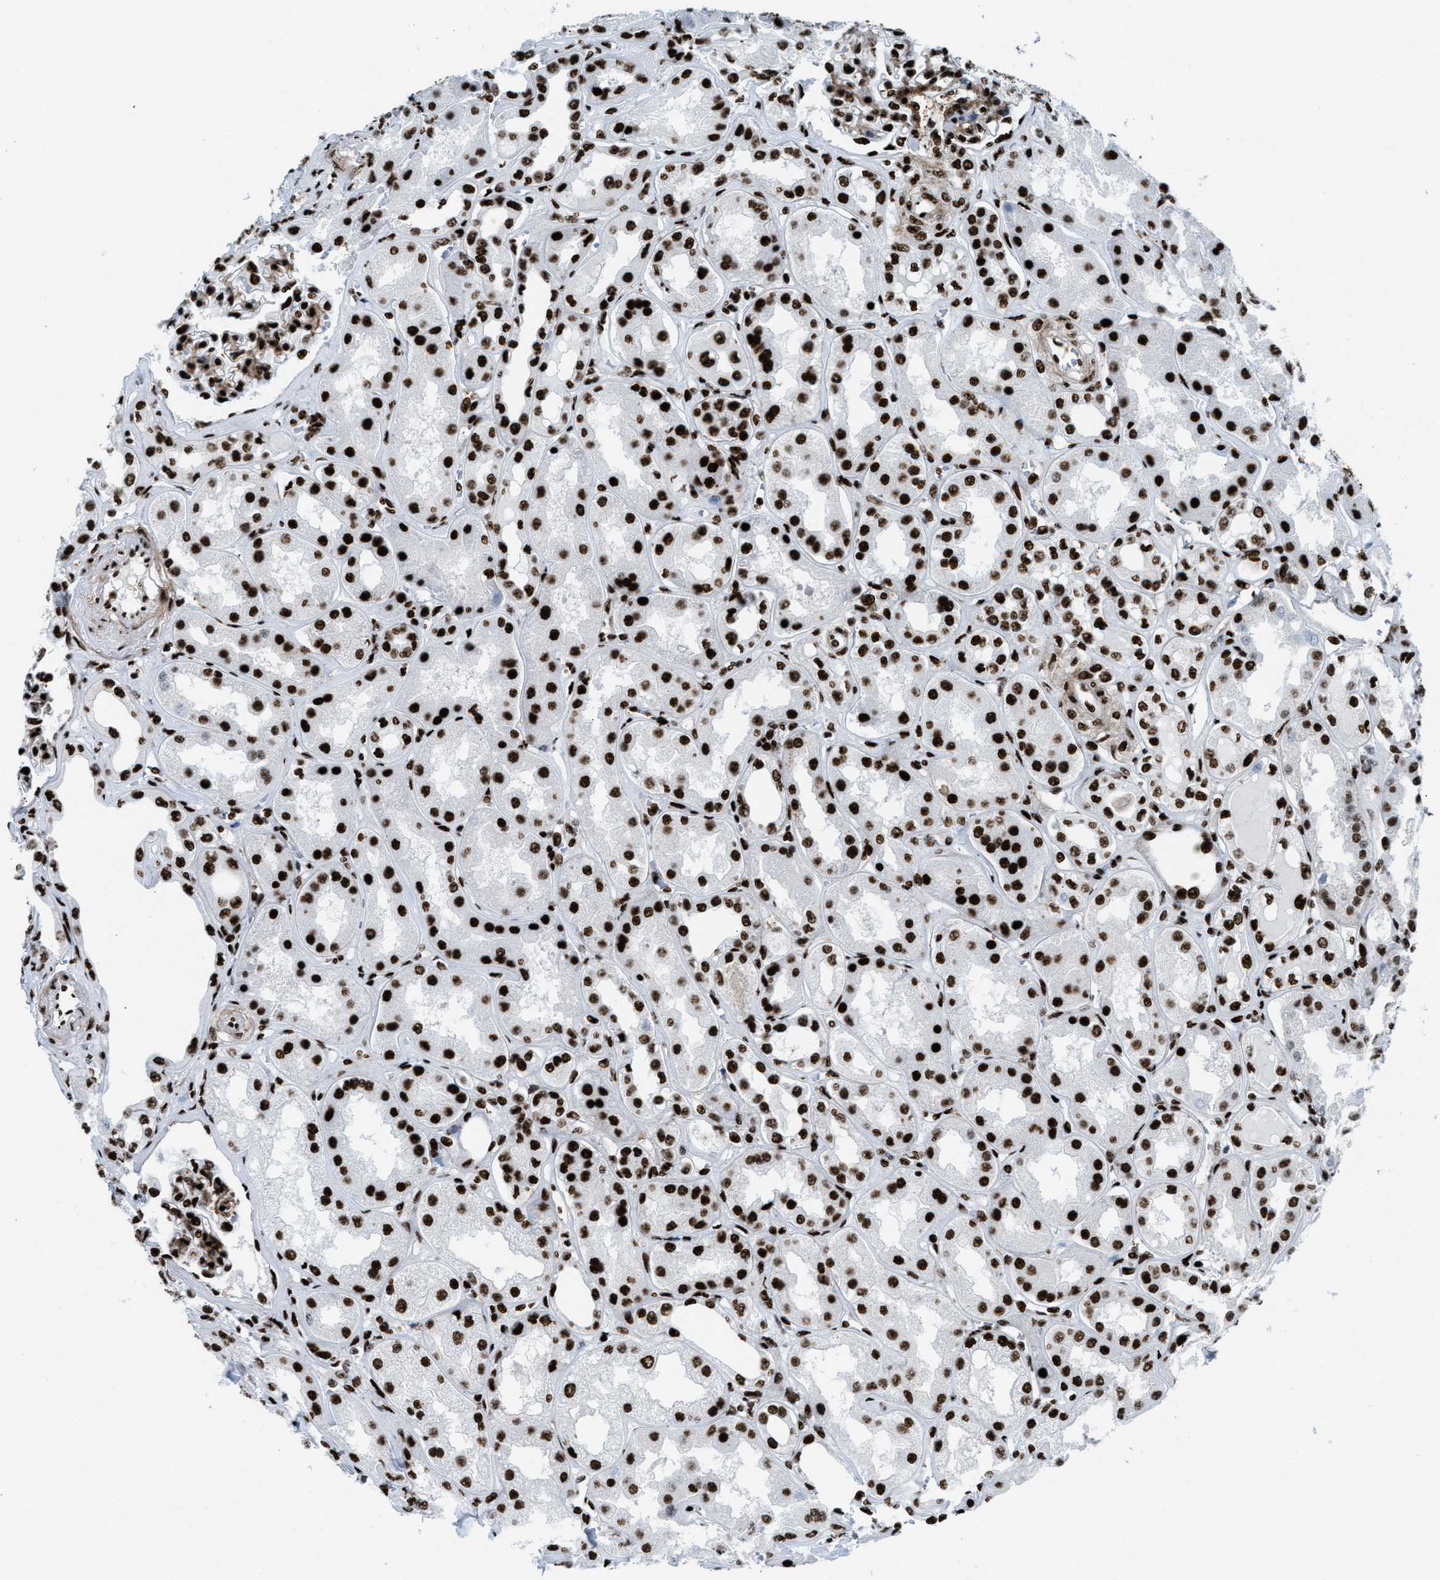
{"staining": {"intensity": "strong", "quantity": ">75%", "location": "nuclear"}, "tissue": "kidney", "cell_type": "Cells in glomeruli", "image_type": "normal", "snomed": [{"axis": "morphology", "description": "Normal tissue, NOS"}, {"axis": "topography", "description": "Kidney"}], "caption": "Immunohistochemical staining of normal kidney reveals high levels of strong nuclear staining in approximately >75% of cells in glomeruli. The staining was performed using DAB (3,3'-diaminobenzidine) to visualize the protein expression in brown, while the nuclei were stained in blue with hematoxylin (Magnification: 20x).", "gene": "NONO", "patient": {"sex": "female", "age": 56}}